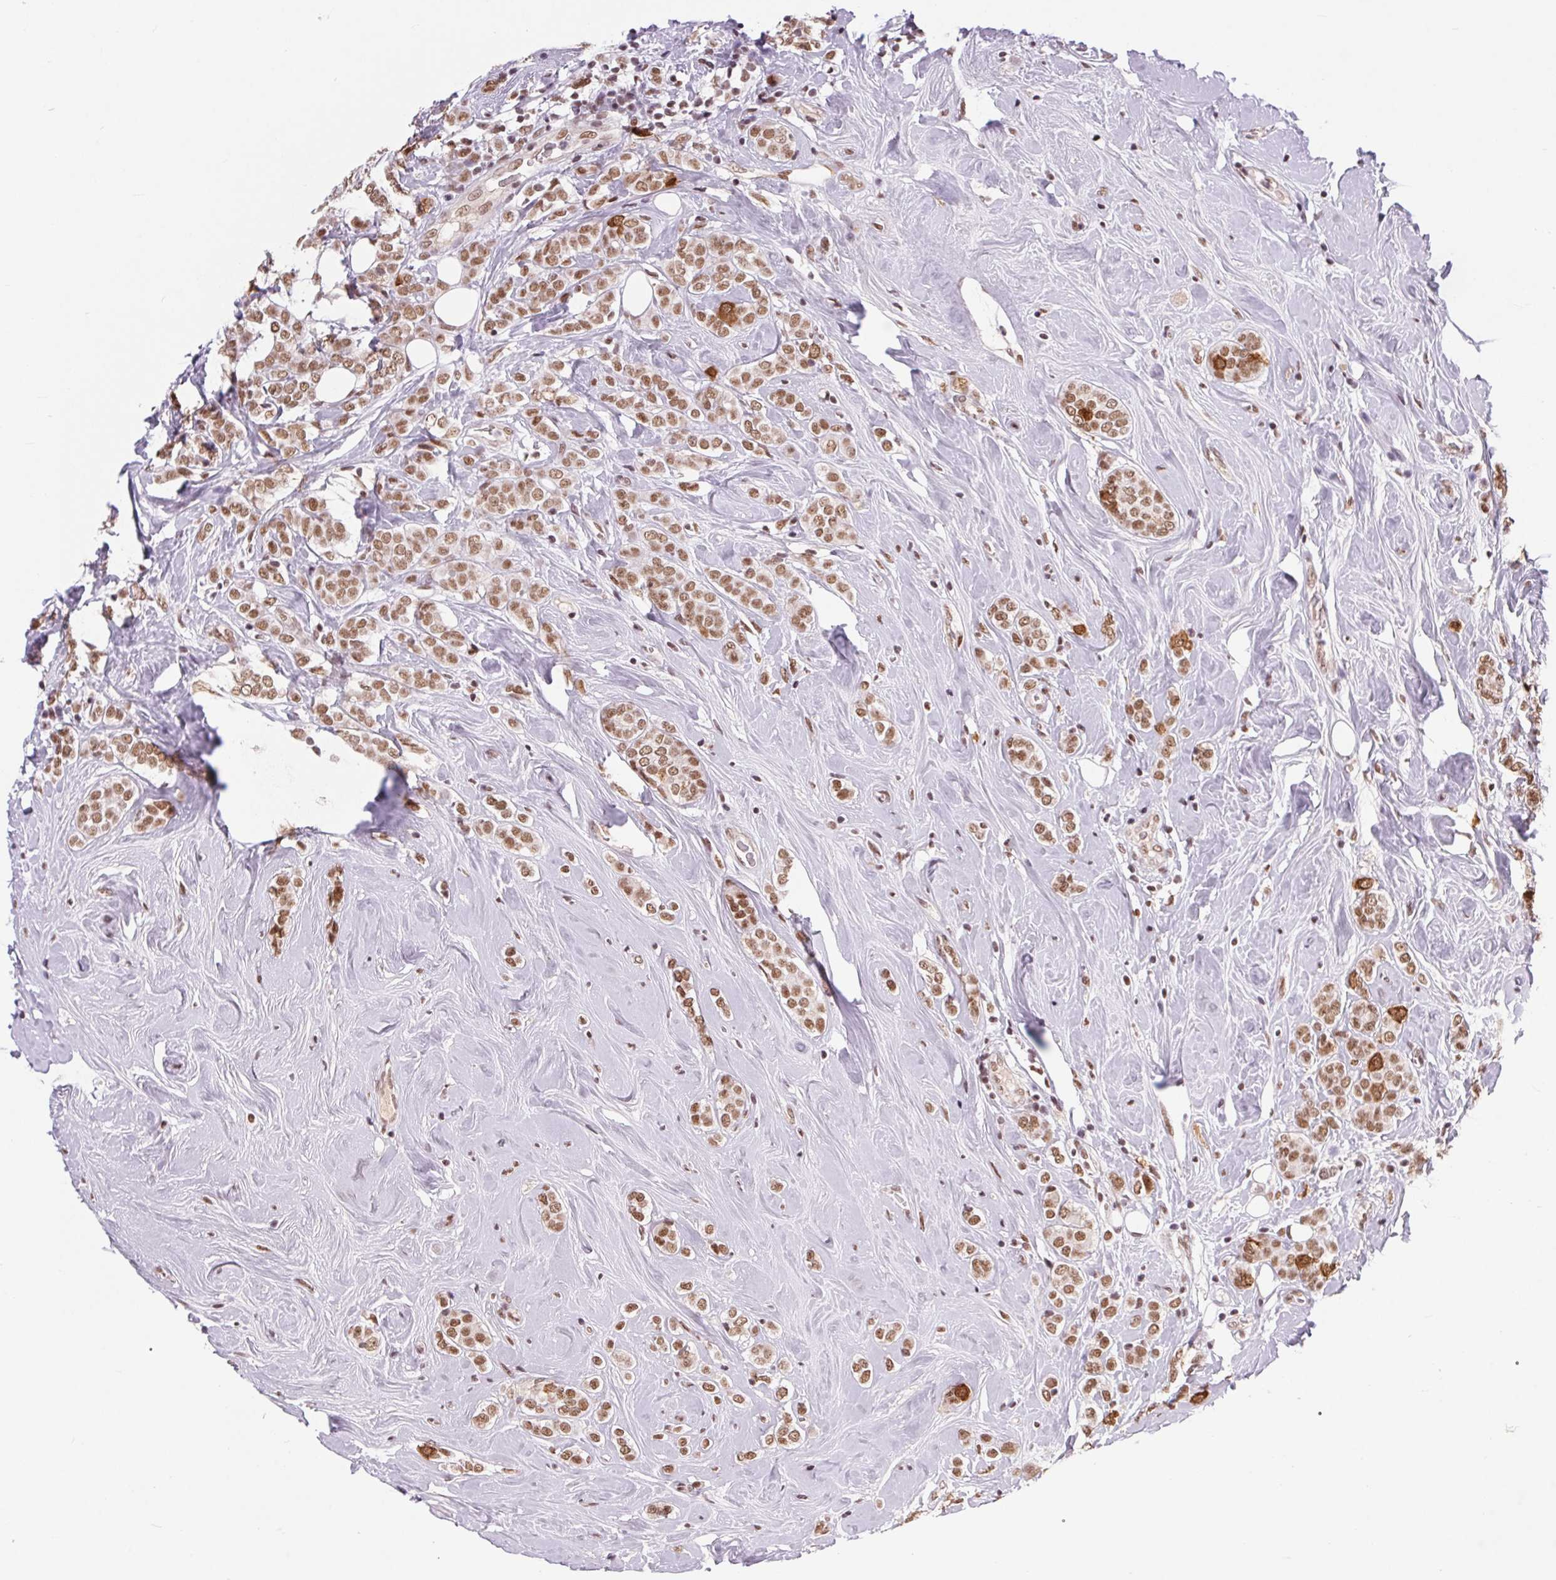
{"staining": {"intensity": "moderate", "quantity": ">75%", "location": "nuclear"}, "tissue": "breast cancer", "cell_type": "Tumor cells", "image_type": "cancer", "snomed": [{"axis": "morphology", "description": "Lobular carcinoma"}, {"axis": "topography", "description": "Breast"}], "caption": "An IHC image of tumor tissue is shown. Protein staining in brown labels moderate nuclear positivity in breast cancer within tumor cells.", "gene": "CD2BP2", "patient": {"sex": "female", "age": 49}}